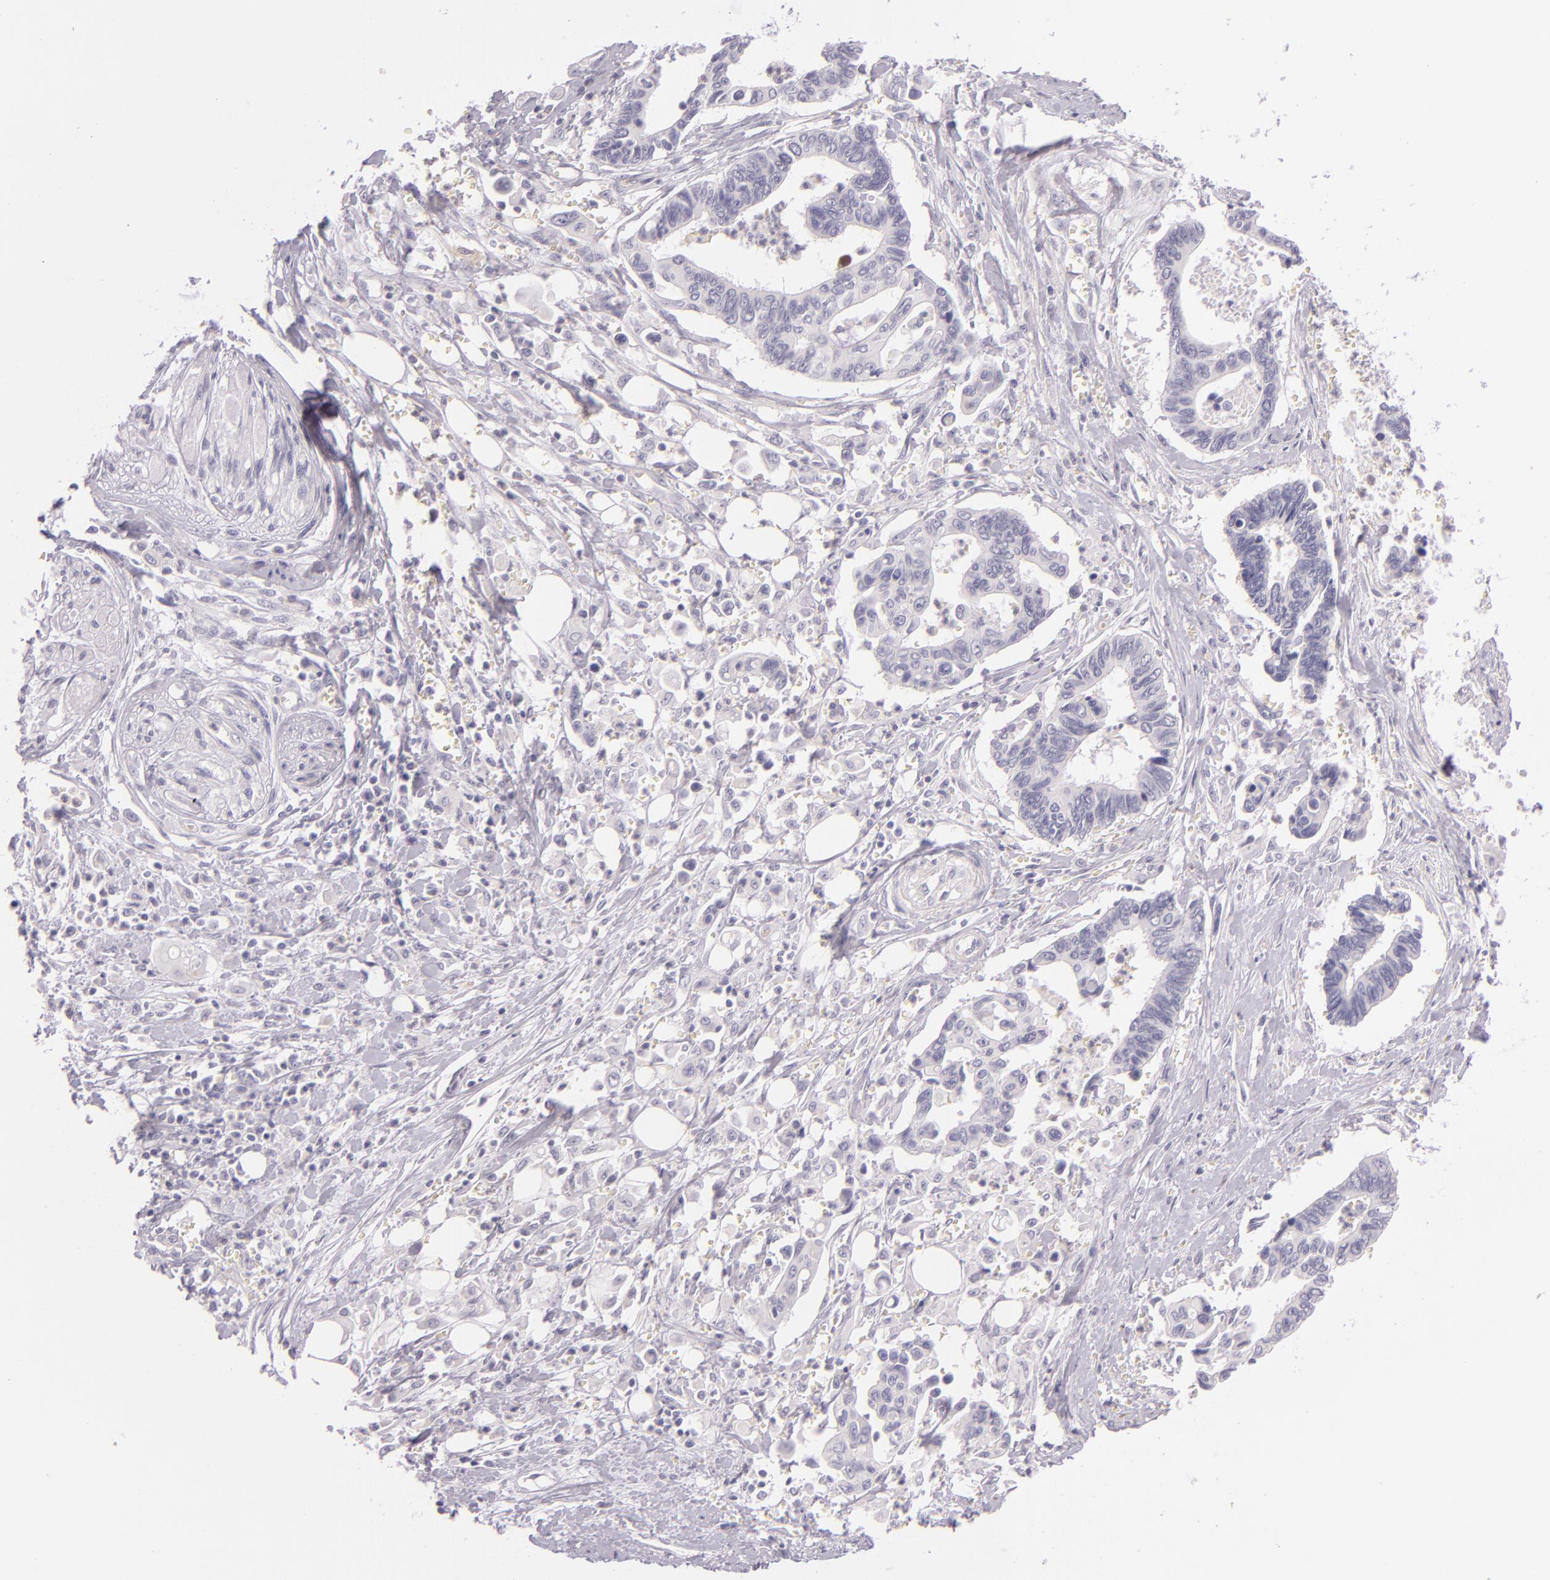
{"staining": {"intensity": "negative", "quantity": "none", "location": "none"}, "tissue": "pancreatic cancer", "cell_type": "Tumor cells", "image_type": "cancer", "snomed": [{"axis": "morphology", "description": "Adenocarcinoma, NOS"}, {"axis": "topography", "description": "Pancreas"}], "caption": "DAB immunohistochemical staining of human adenocarcinoma (pancreatic) demonstrates no significant expression in tumor cells.", "gene": "CBS", "patient": {"sex": "female", "age": 70}}